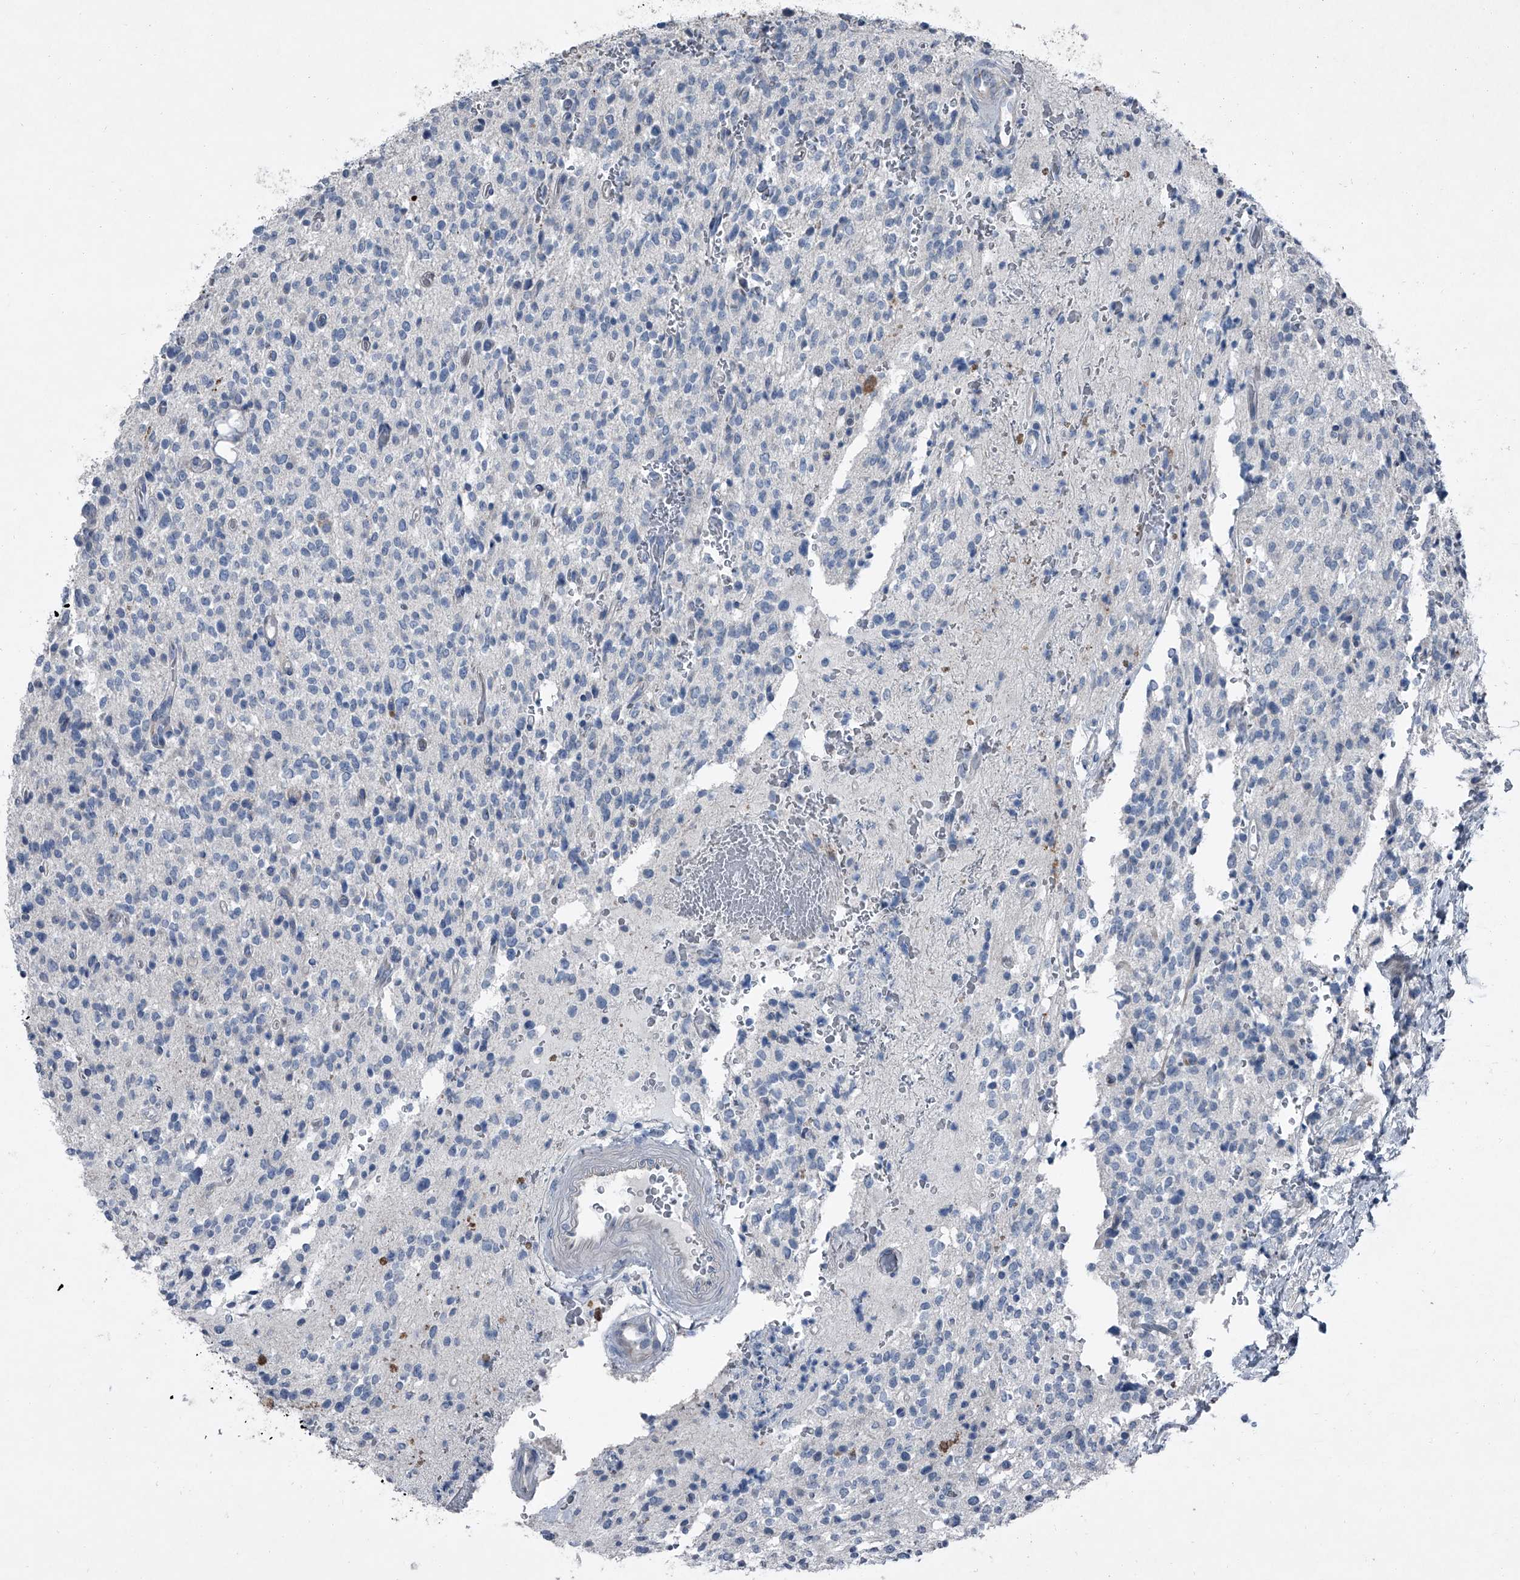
{"staining": {"intensity": "negative", "quantity": "none", "location": "none"}, "tissue": "glioma", "cell_type": "Tumor cells", "image_type": "cancer", "snomed": [{"axis": "morphology", "description": "Glioma, malignant, High grade"}, {"axis": "topography", "description": "Brain"}], "caption": "The image displays no significant positivity in tumor cells of malignant glioma (high-grade).", "gene": "HEPHL1", "patient": {"sex": "male", "age": 34}}